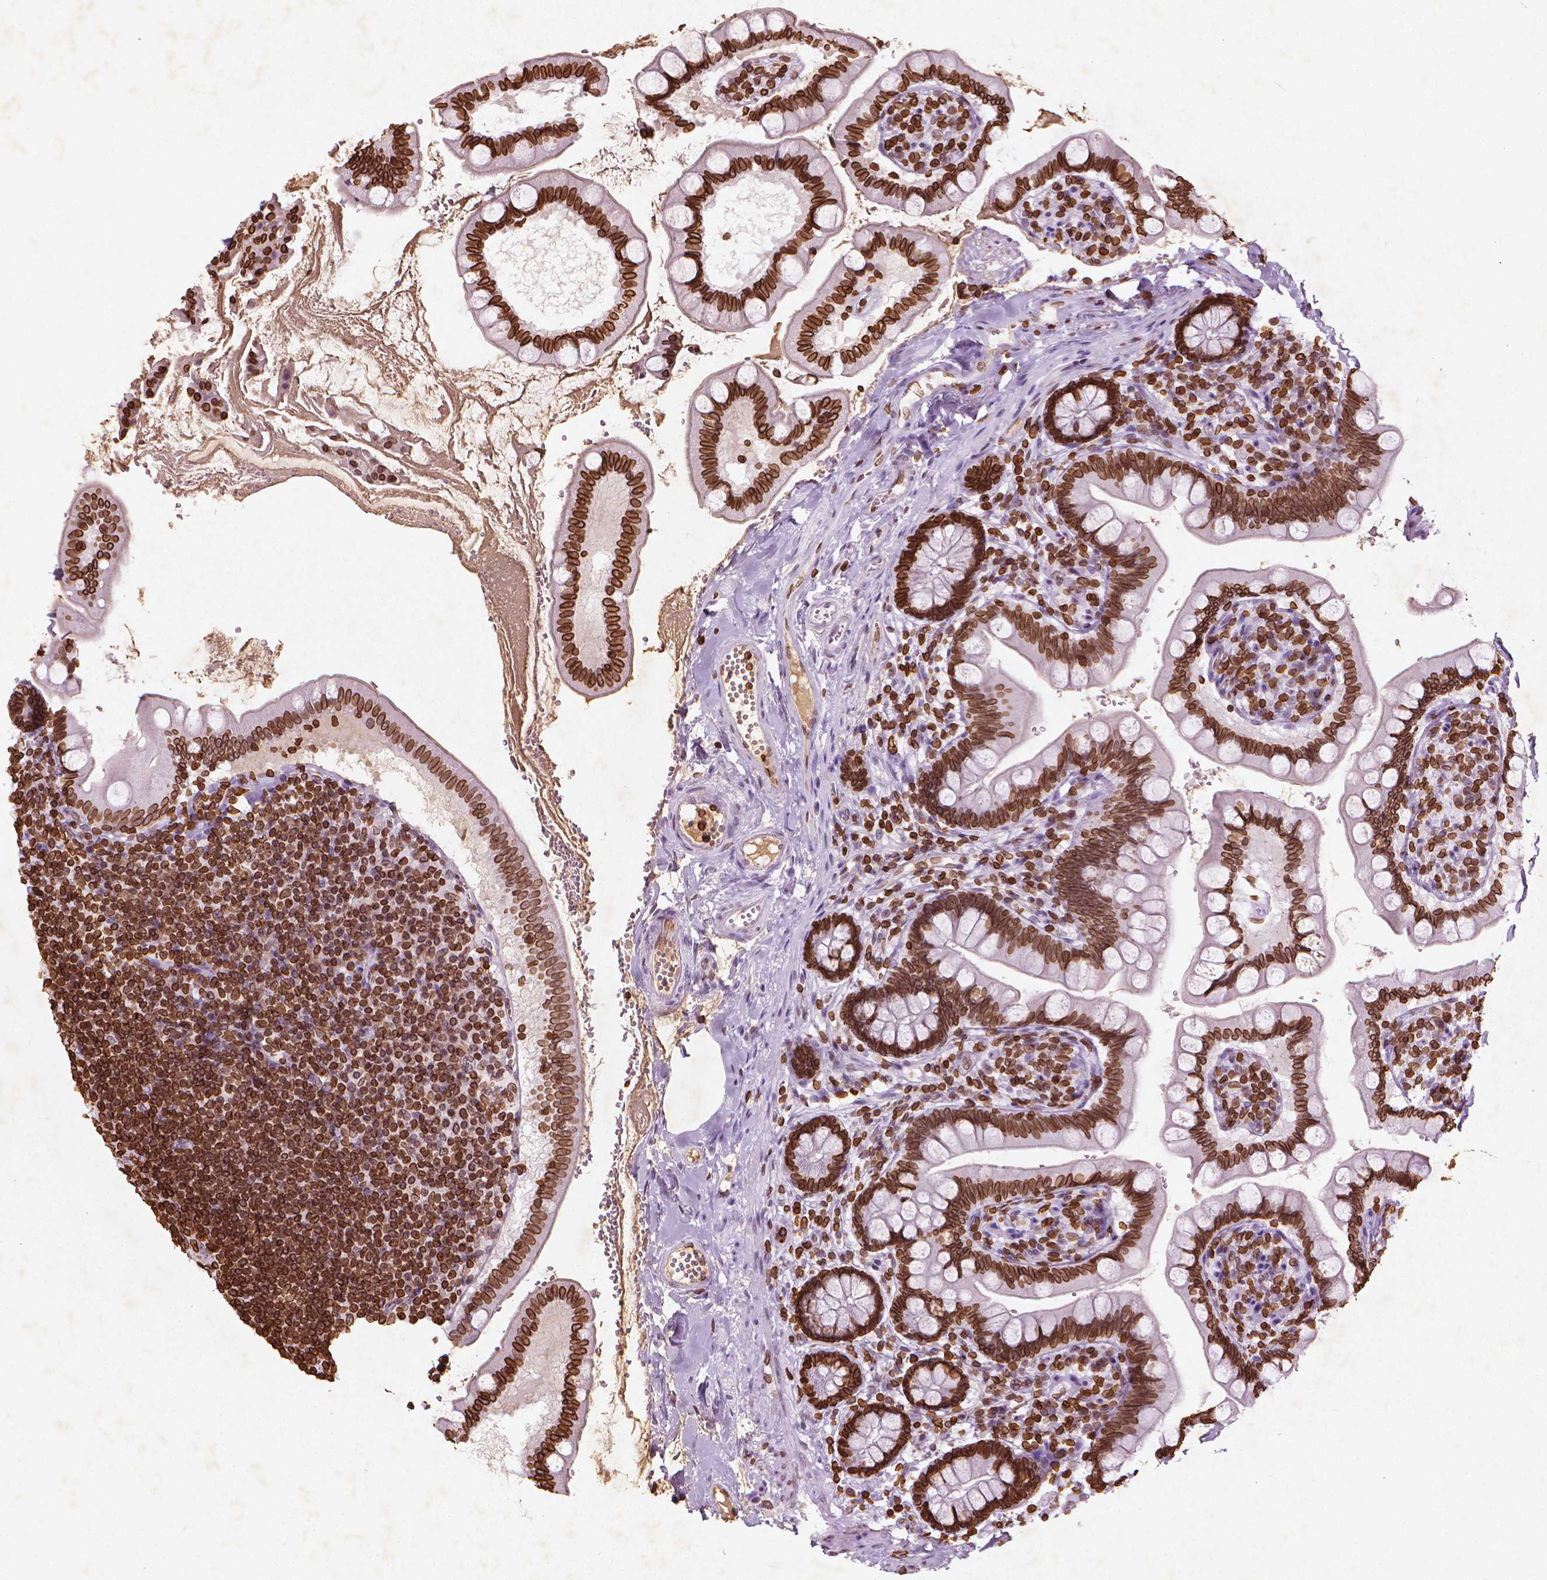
{"staining": {"intensity": "strong", "quantity": ">75%", "location": "cytoplasmic/membranous,nuclear"}, "tissue": "small intestine", "cell_type": "Glandular cells", "image_type": "normal", "snomed": [{"axis": "morphology", "description": "Normal tissue, NOS"}, {"axis": "topography", "description": "Small intestine"}], "caption": "A histopathology image showing strong cytoplasmic/membranous,nuclear expression in about >75% of glandular cells in unremarkable small intestine, as visualized by brown immunohistochemical staining.", "gene": "LMNB1", "patient": {"sex": "female", "age": 56}}